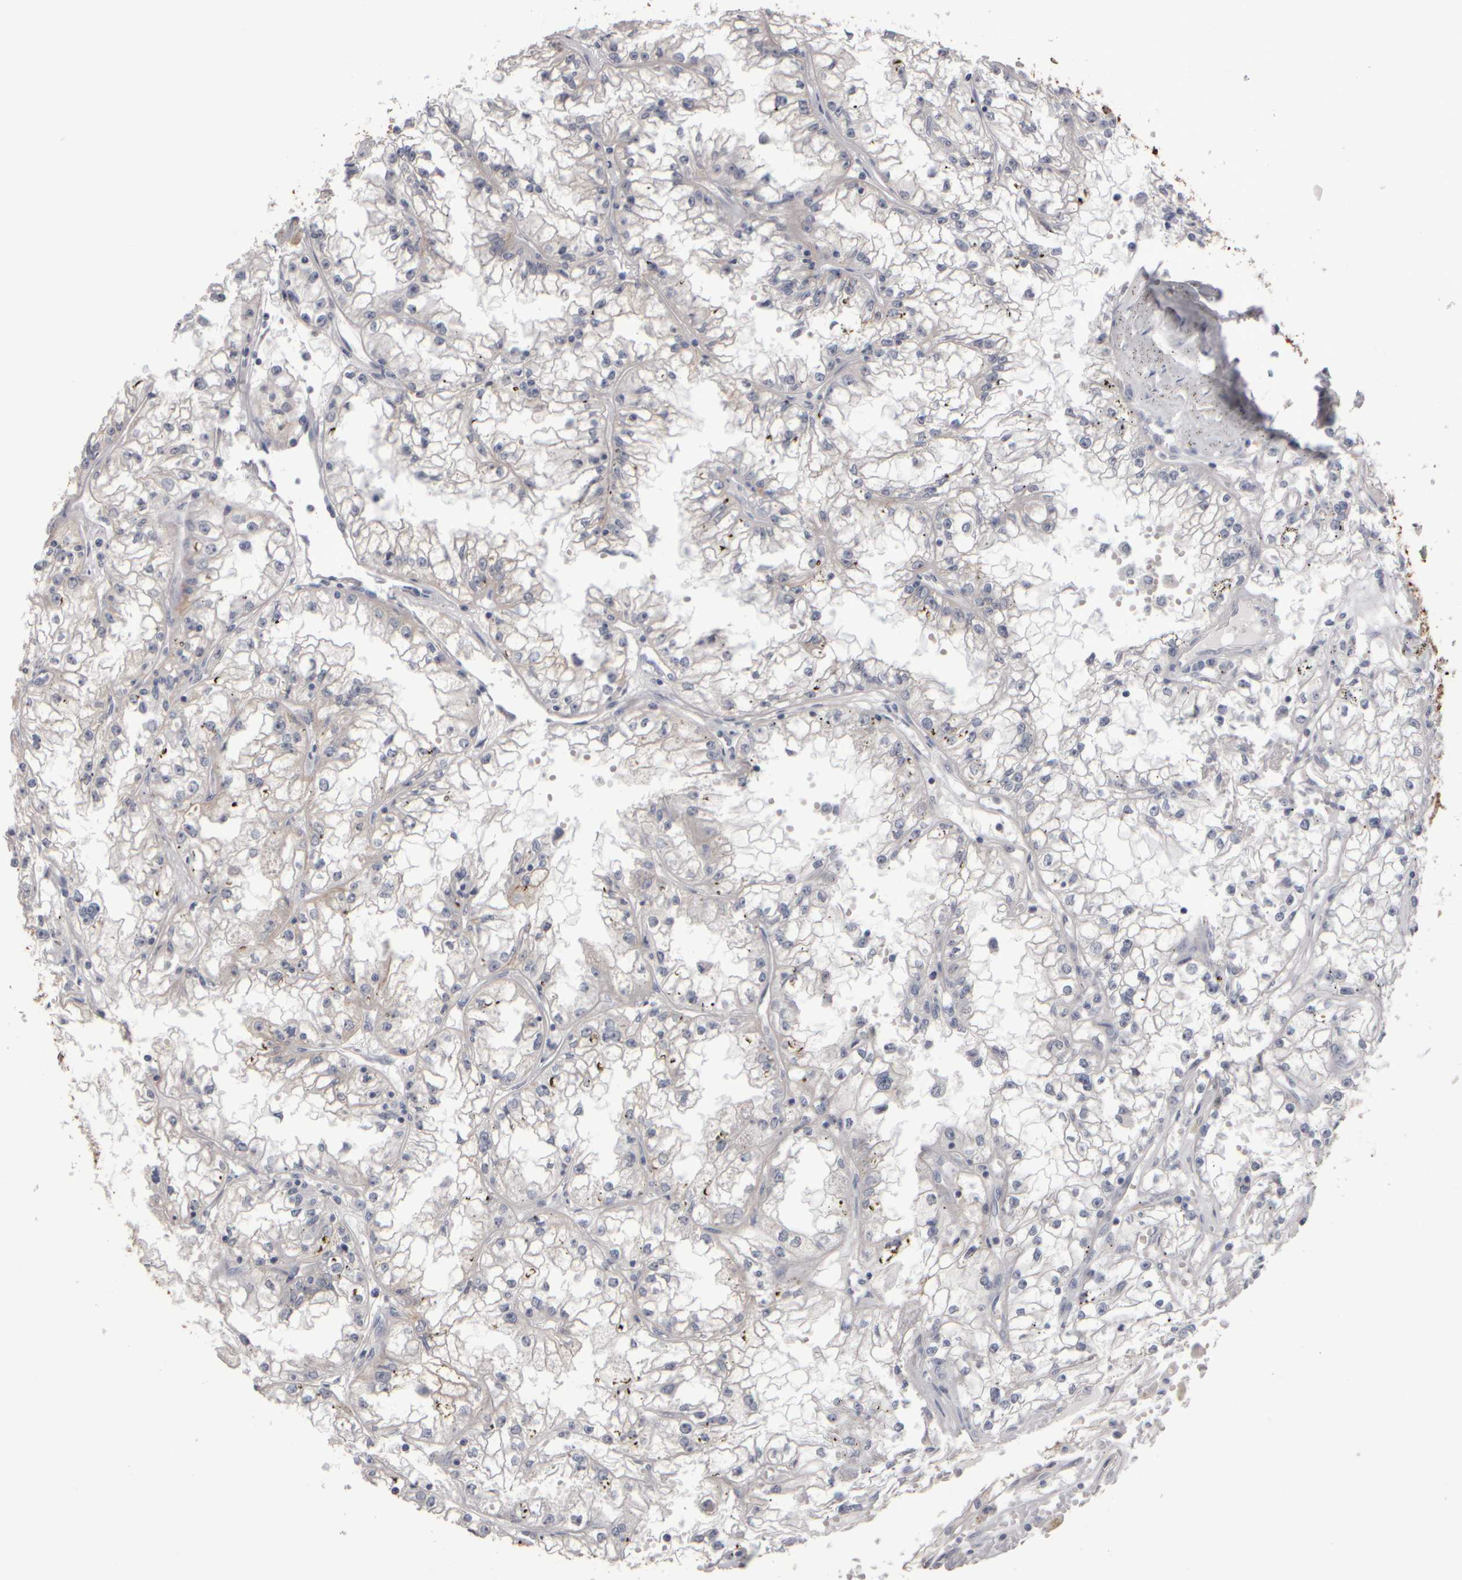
{"staining": {"intensity": "negative", "quantity": "none", "location": "none"}, "tissue": "renal cancer", "cell_type": "Tumor cells", "image_type": "cancer", "snomed": [{"axis": "morphology", "description": "Adenocarcinoma, NOS"}, {"axis": "topography", "description": "Kidney"}], "caption": "Tumor cells are negative for protein expression in human adenocarcinoma (renal).", "gene": "EPHX2", "patient": {"sex": "male", "age": 56}}